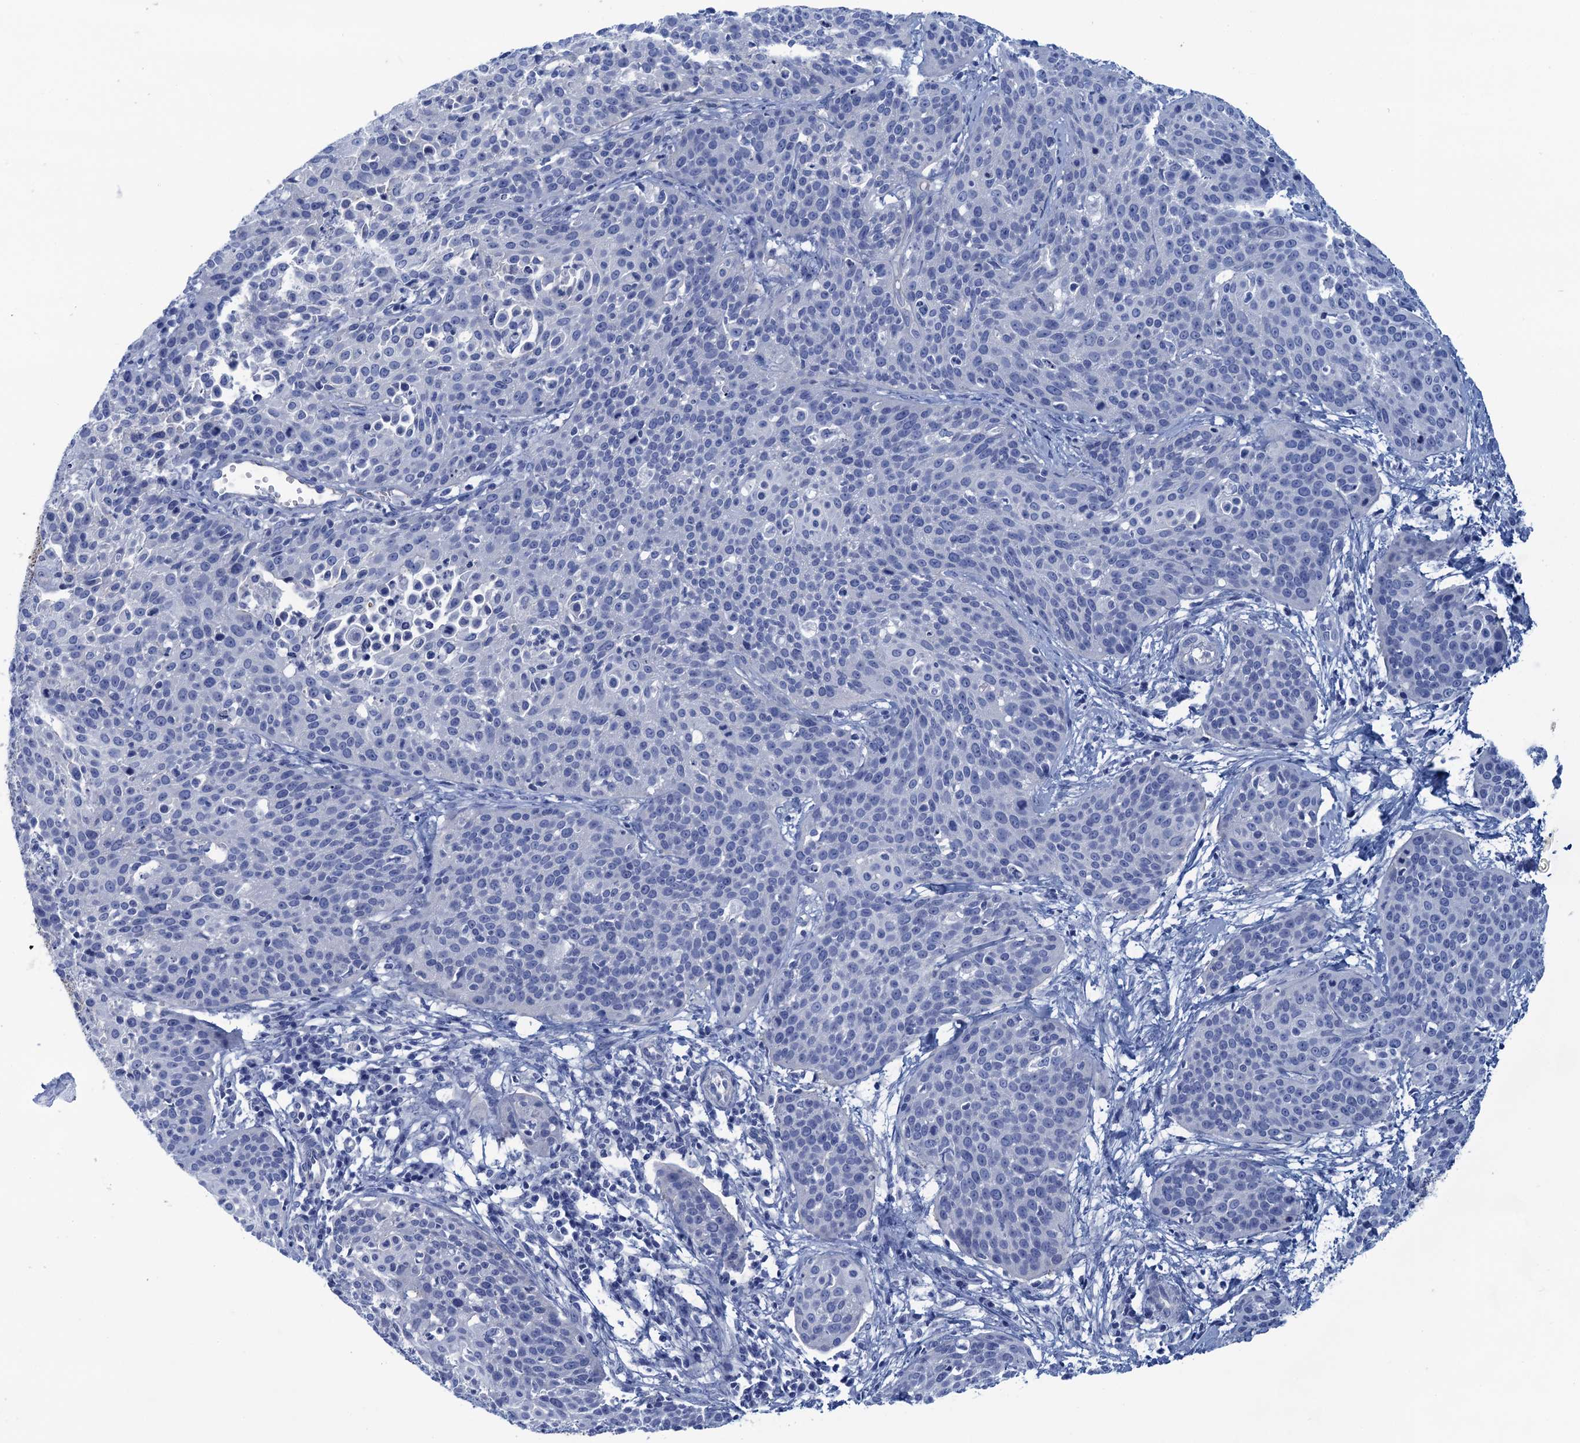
{"staining": {"intensity": "negative", "quantity": "none", "location": "none"}, "tissue": "cervical cancer", "cell_type": "Tumor cells", "image_type": "cancer", "snomed": [{"axis": "morphology", "description": "Squamous cell carcinoma, NOS"}, {"axis": "topography", "description": "Cervix"}], "caption": "Image shows no significant protein staining in tumor cells of cervical cancer (squamous cell carcinoma). The staining was performed using DAB (3,3'-diaminobenzidine) to visualize the protein expression in brown, while the nuclei were stained in blue with hematoxylin (Magnification: 20x).", "gene": "CALML5", "patient": {"sex": "female", "age": 38}}